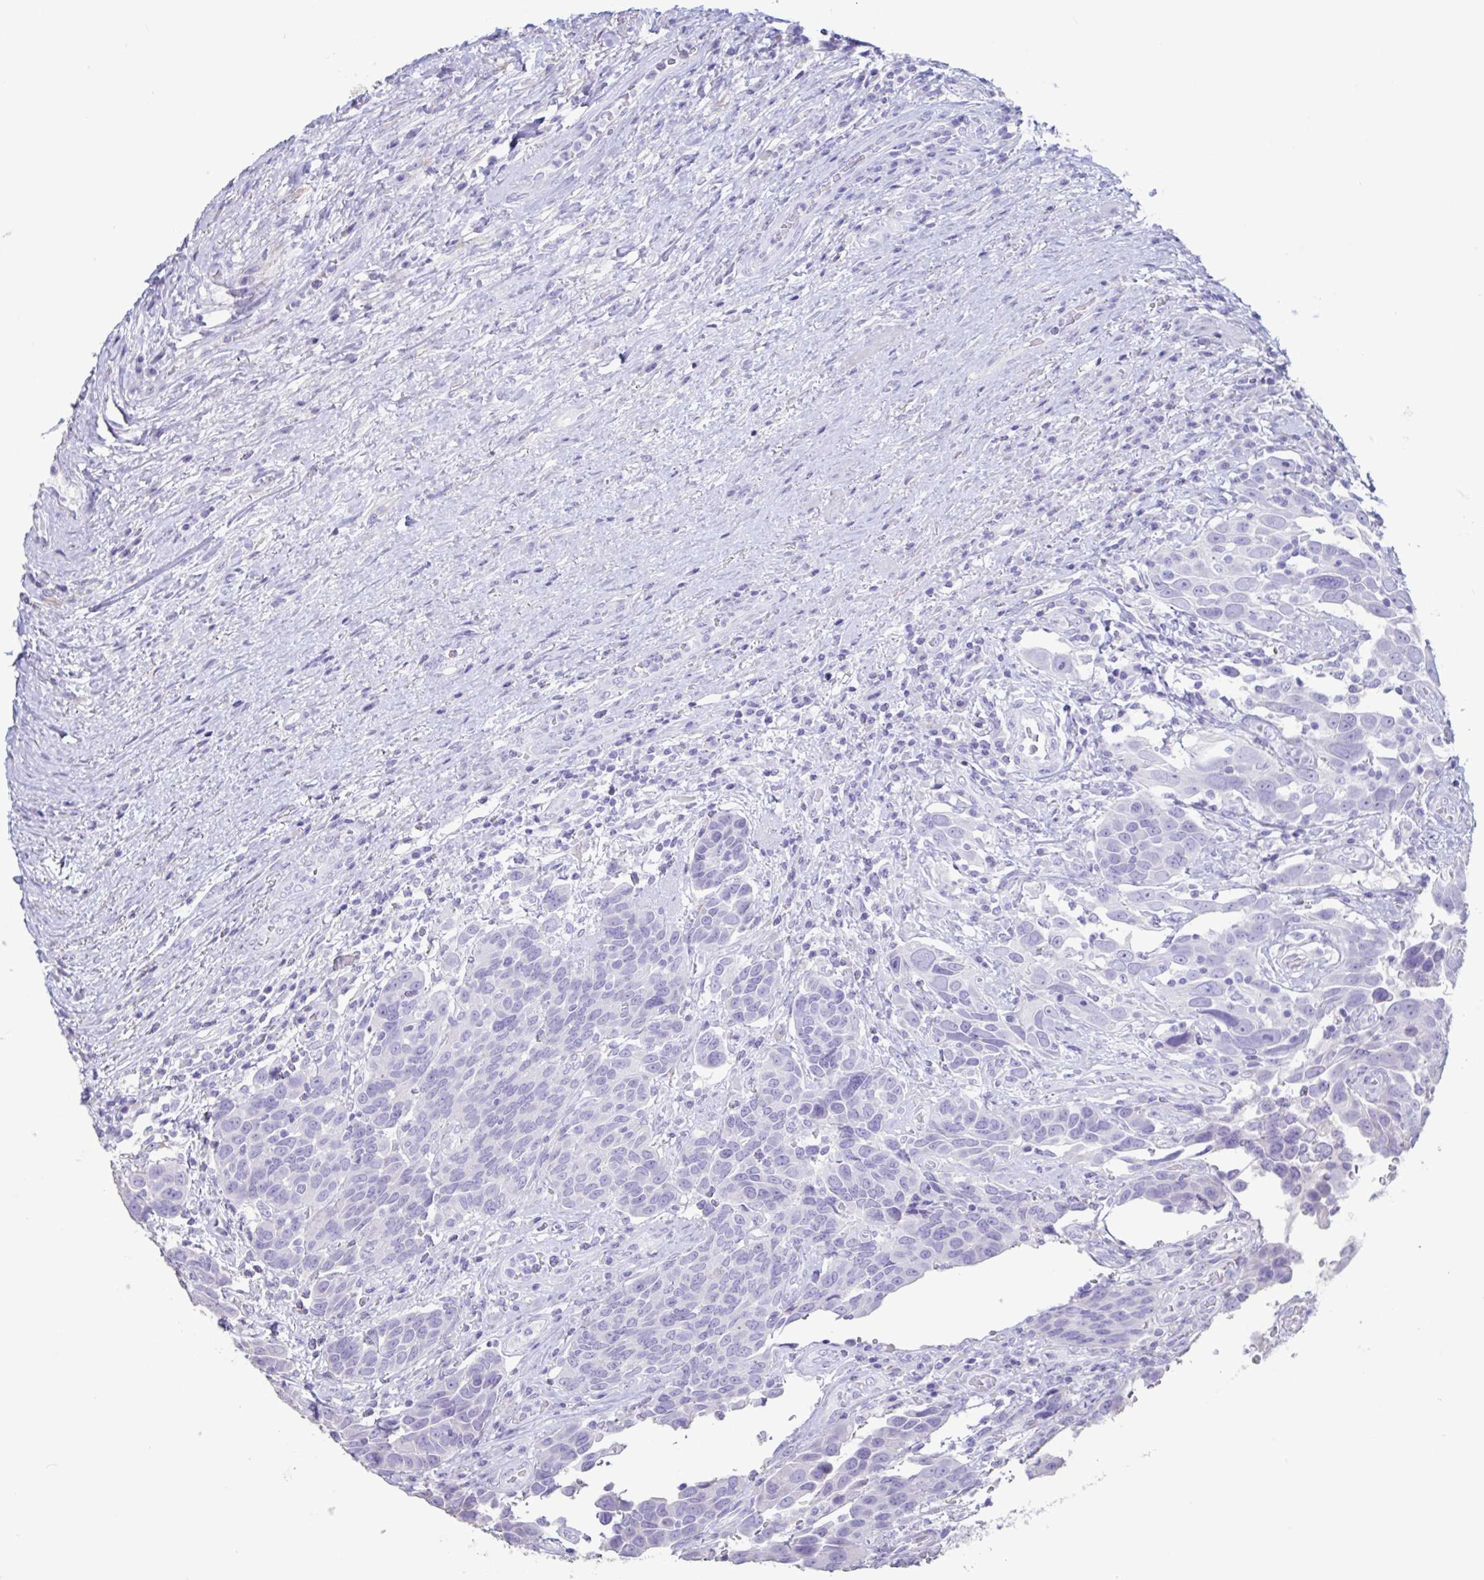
{"staining": {"intensity": "negative", "quantity": "none", "location": "none"}, "tissue": "urothelial cancer", "cell_type": "Tumor cells", "image_type": "cancer", "snomed": [{"axis": "morphology", "description": "Urothelial carcinoma, High grade"}, {"axis": "topography", "description": "Urinary bladder"}], "caption": "A high-resolution photomicrograph shows immunohistochemistry (IHC) staining of urothelial cancer, which reveals no significant positivity in tumor cells.", "gene": "TNNC1", "patient": {"sex": "female", "age": 70}}